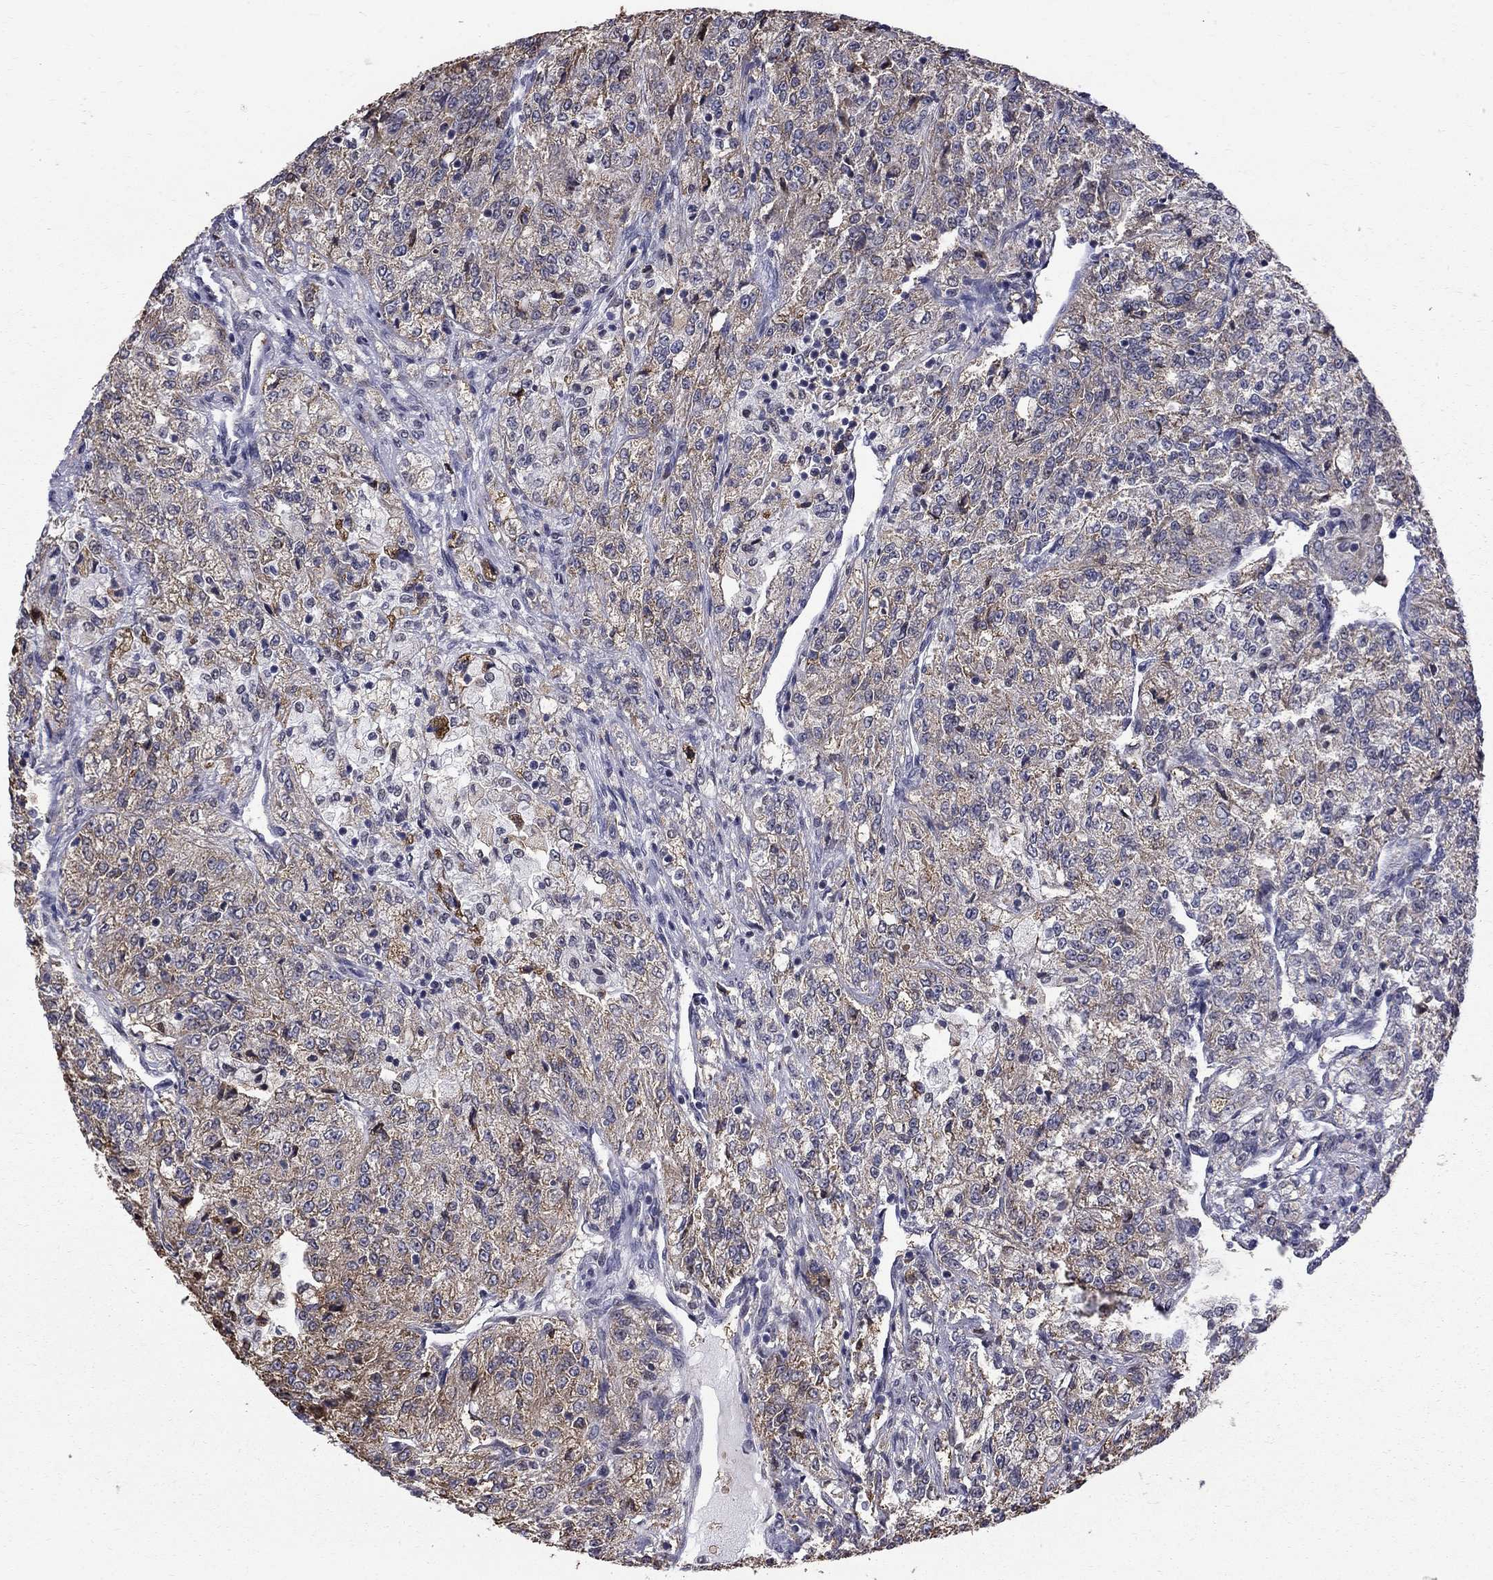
{"staining": {"intensity": "weak", "quantity": "25%-75%", "location": "cytoplasmic/membranous"}, "tissue": "renal cancer", "cell_type": "Tumor cells", "image_type": "cancer", "snomed": [{"axis": "morphology", "description": "Adenocarcinoma, NOS"}, {"axis": "topography", "description": "Kidney"}], "caption": "Immunohistochemistry (DAB (3,3'-diaminobenzidine)) staining of renal adenocarcinoma exhibits weak cytoplasmic/membranous protein staining in about 25%-75% of tumor cells.", "gene": "HSPB2", "patient": {"sex": "female", "age": 63}}